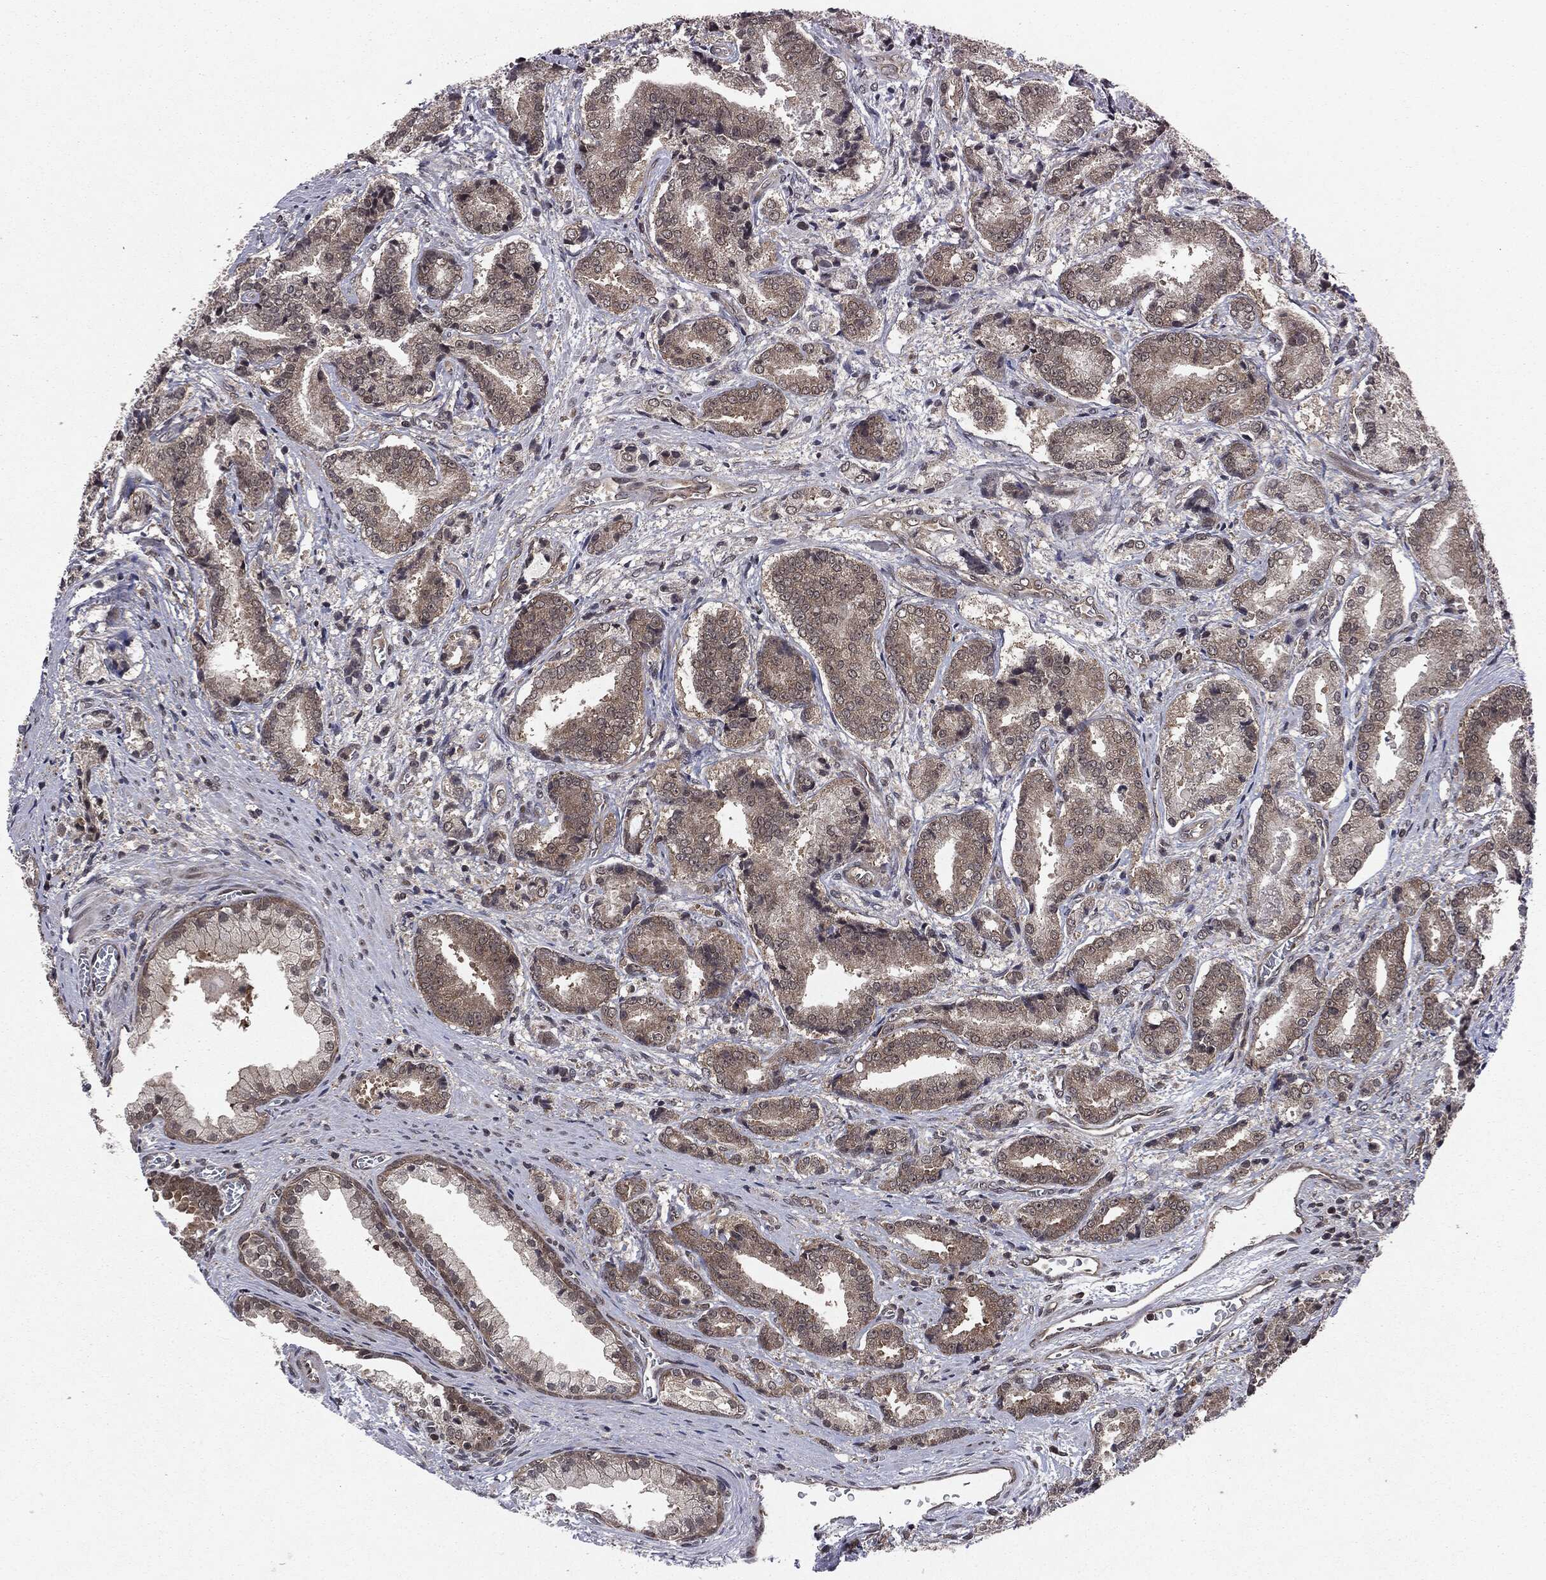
{"staining": {"intensity": "weak", "quantity": "25%-75%", "location": "cytoplasmic/membranous"}, "tissue": "prostate cancer", "cell_type": "Tumor cells", "image_type": "cancer", "snomed": [{"axis": "morphology", "description": "Adenocarcinoma, High grade"}, {"axis": "topography", "description": "Prostate and seminal vesicle, NOS"}], "caption": "Immunohistochemistry (IHC) of prostate cancer shows low levels of weak cytoplasmic/membranous positivity in about 25%-75% of tumor cells.", "gene": "STAU2", "patient": {"sex": "male", "age": 61}}